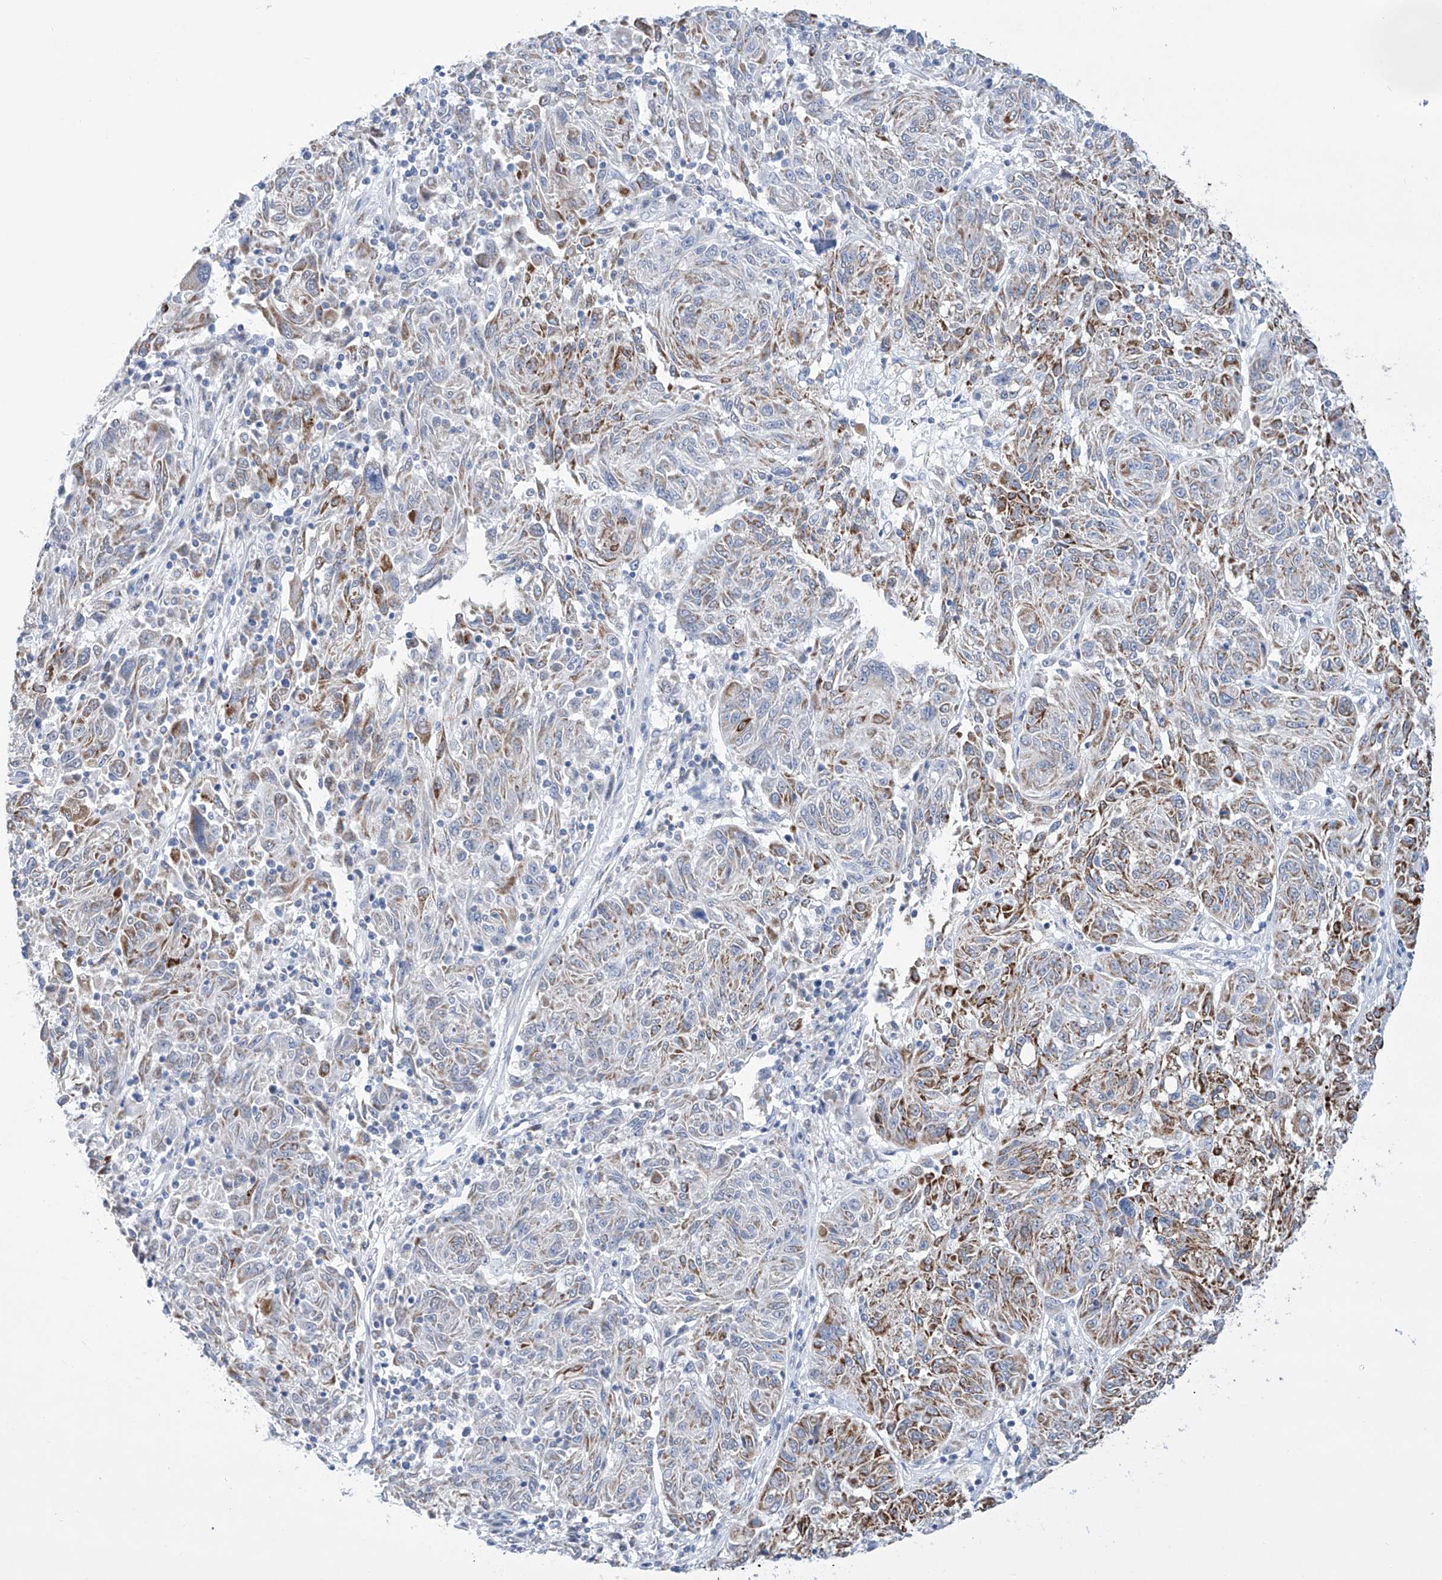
{"staining": {"intensity": "moderate", "quantity": "25%-75%", "location": "cytoplasmic/membranous"}, "tissue": "melanoma", "cell_type": "Tumor cells", "image_type": "cancer", "snomed": [{"axis": "morphology", "description": "Malignant melanoma, NOS"}, {"axis": "topography", "description": "Skin"}], "caption": "Malignant melanoma was stained to show a protein in brown. There is medium levels of moderate cytoplasmic/membranous positivity in approximately 25%-75% of tumor cells. Nuclei are stained in blue.", "gene": "ALDH6A1", "patient": {"sex": "male", "age": 53}}